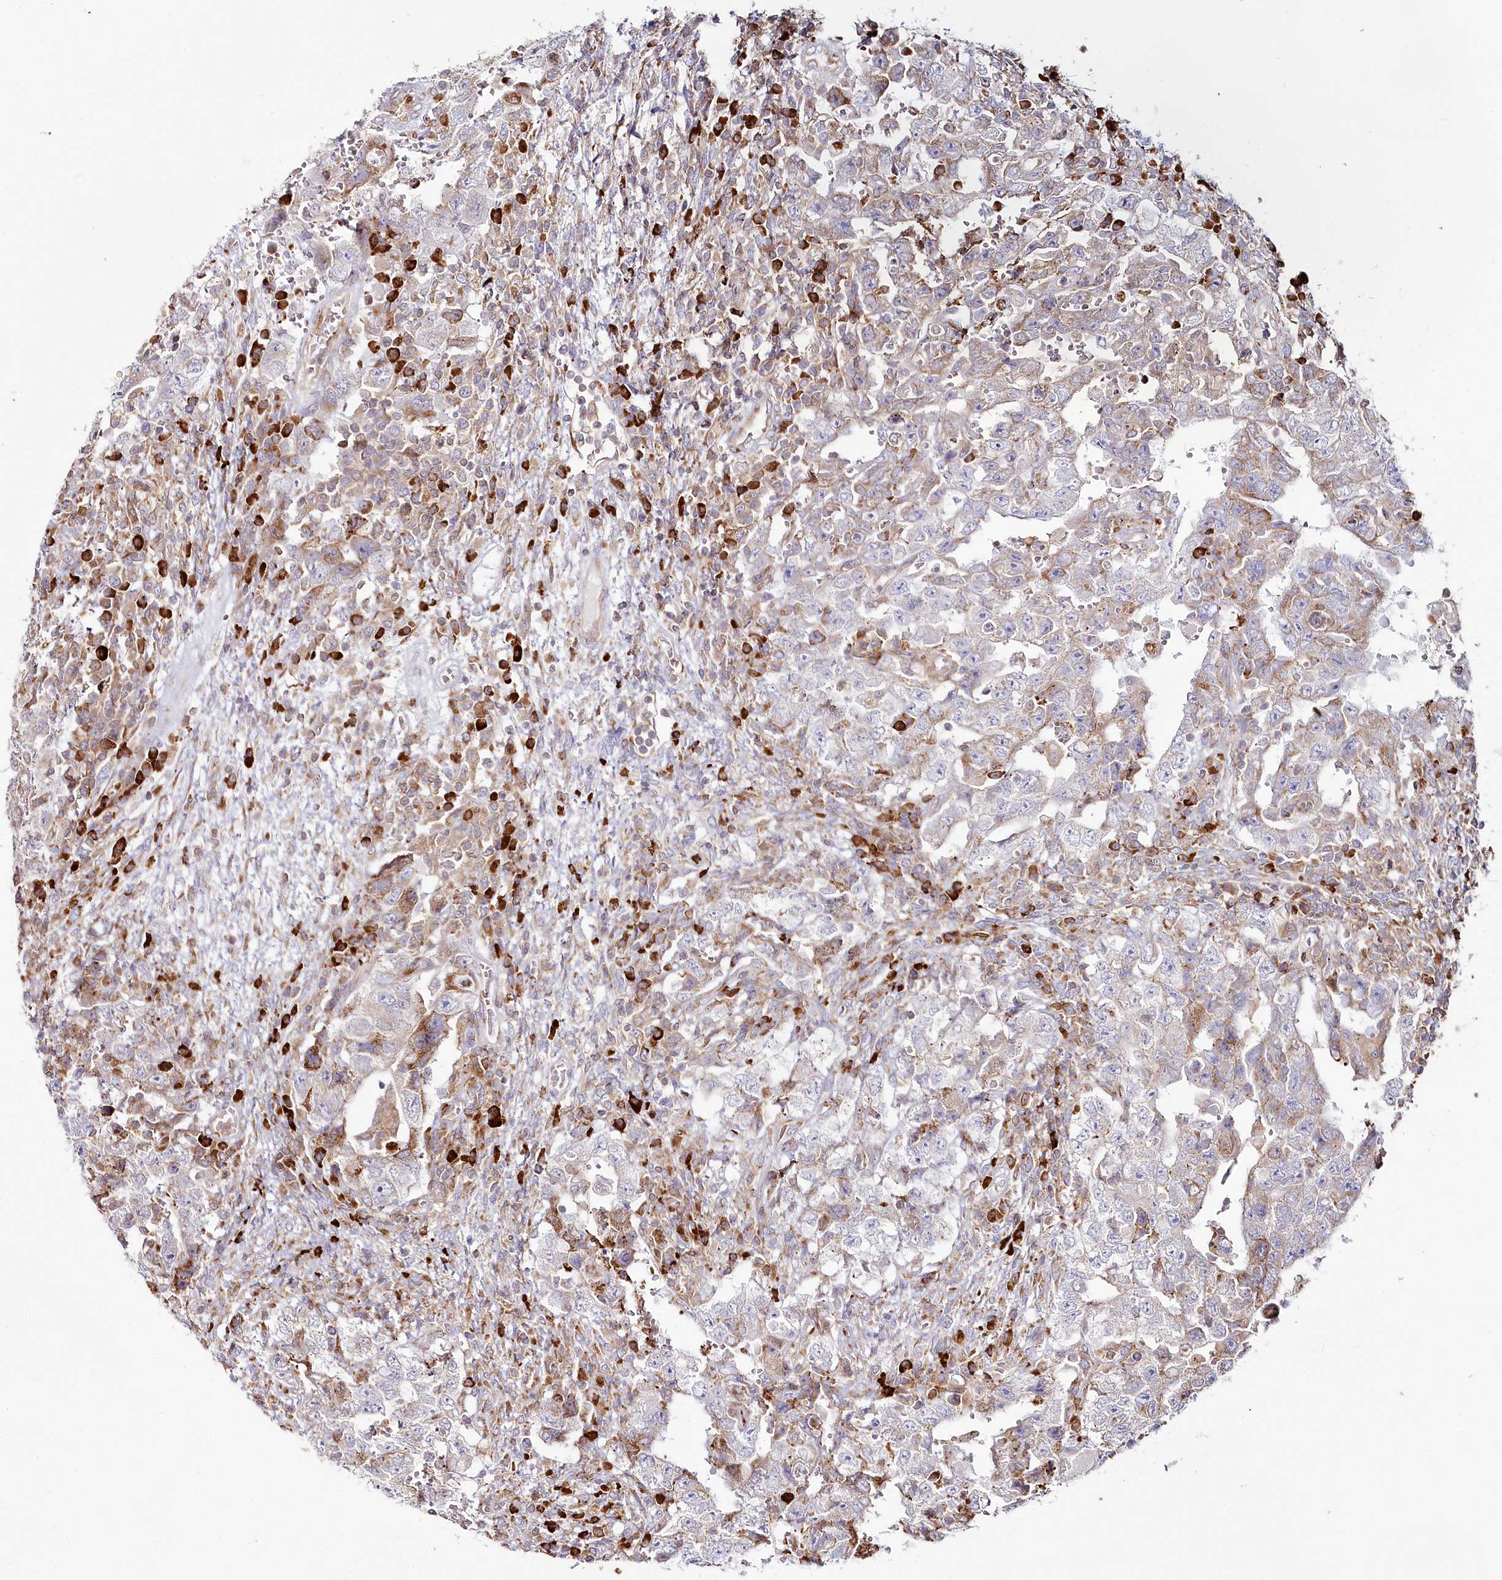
{"staining": {"intensity": "weak", "quantity": "25%-75%", "location": "cytoplasmic/membranous"}, "tissue": "testis cancer", "cell_type": "Tumor cells", "image_type": "cancer", "snomed": [{"axis": "morphology", "description": "Carcinoma, Embryonal, NOS"}, {"axis": "topography", "description": "Testis"}], "caption": "High-magnification brightfield microscopy of testis embryonal carcinoma stained with DAB (brown) and counterstained with hematoxylin (blue). tumor cells exhibit weak cytoplasmic/membranous expression is seen in about25%-75% of cells.", "gene": "POGLUT1", "patient": {"sex": "male", "age": 26}}